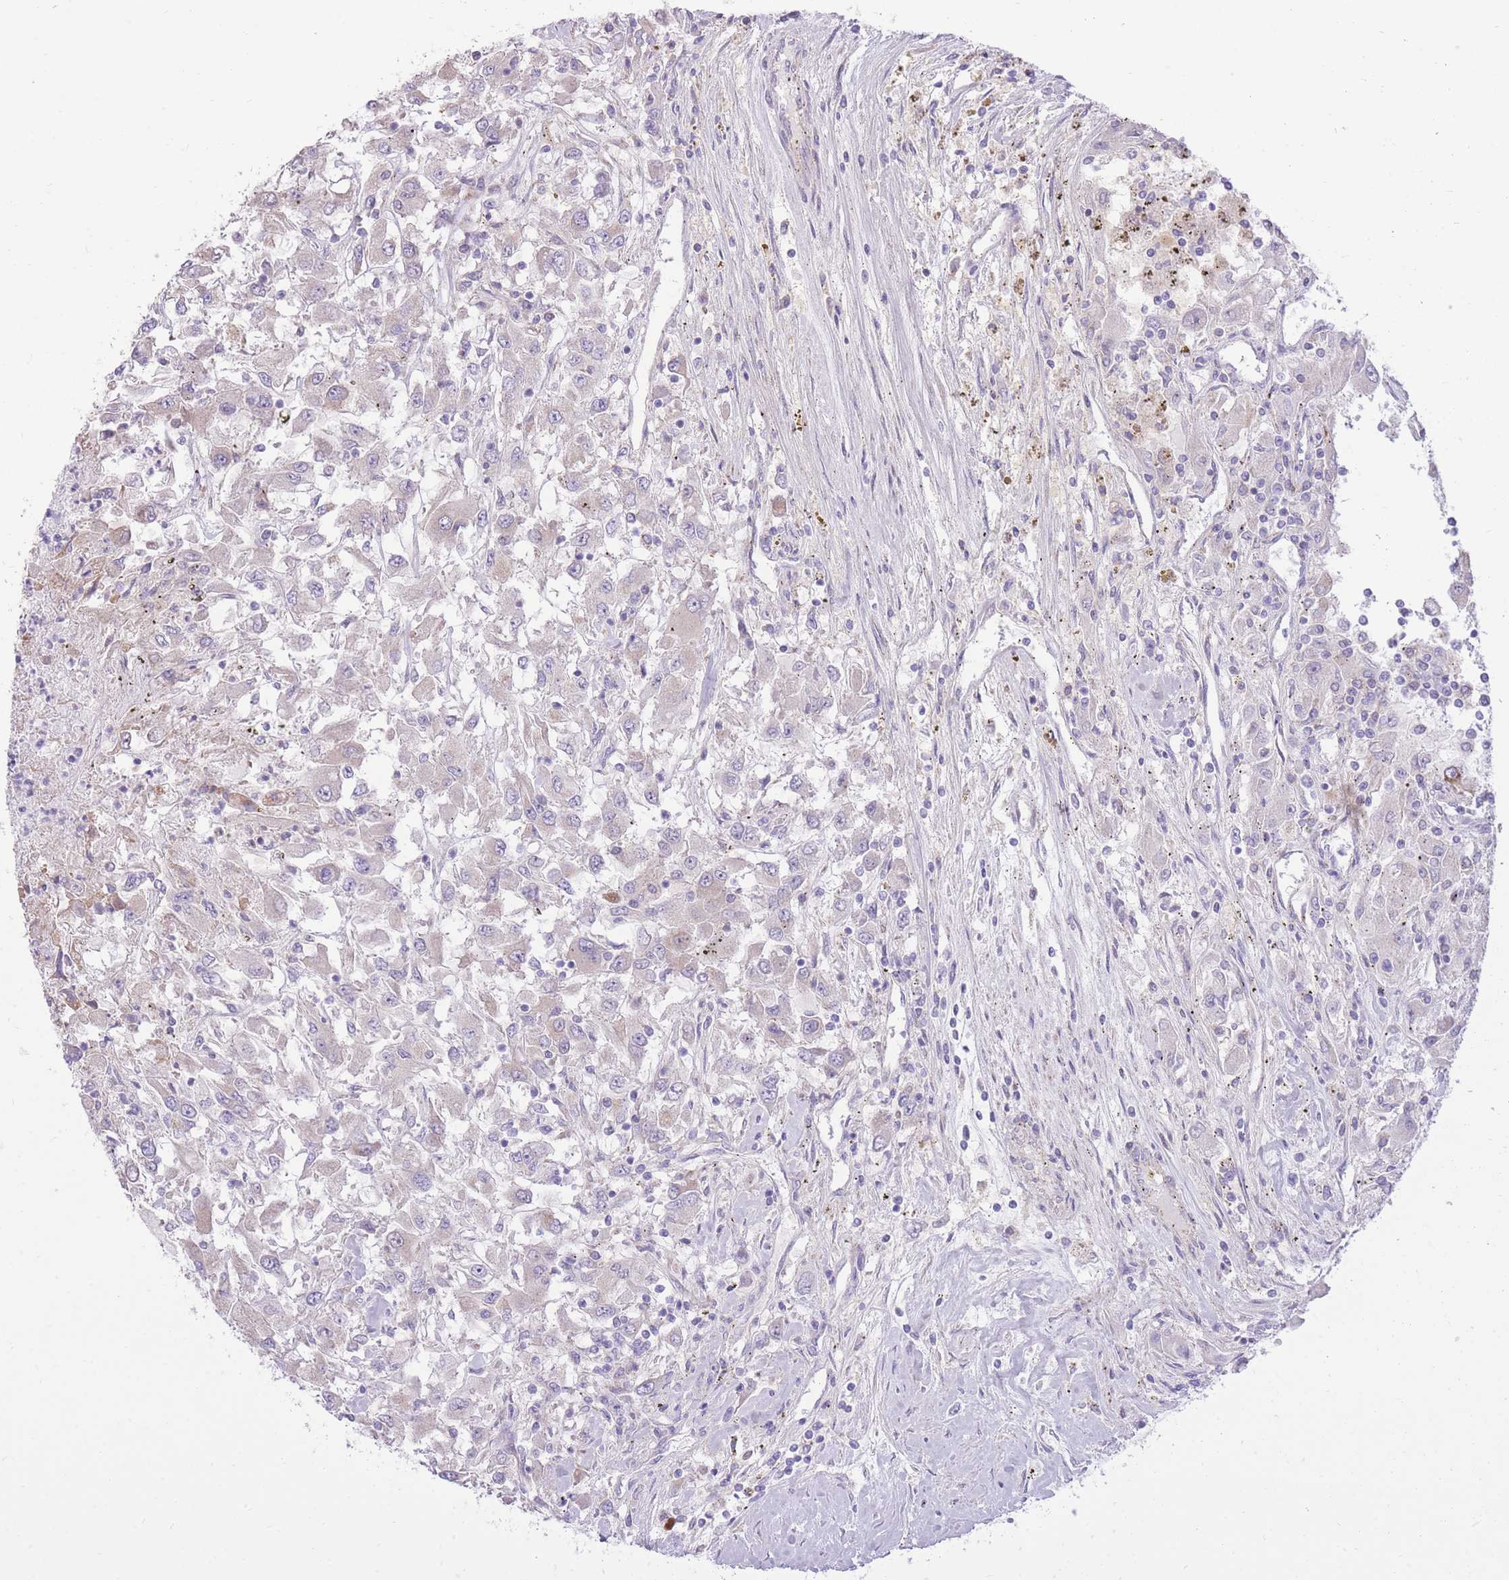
{"staining": {"intensity": "negative", "quantity": "none", "location": "none"}, "tissue": "renal cancer", "cell_type": "Tumor cells", "image_type": "cancer", "snomed": [{"axis": "morphology", "description": "Adenocarcinoma, NOS"}, {"axis": "topography", "description": "Kidney"}], "caption": "High magnification brightfield microscopy of renal adenocarcinoma stained with DAB (brown) and counterstained with hematoxylin (blue): tumor cells show no significant positivity.", "gene": "SLC4A4", "patient": {"sex": "female", "age": 67}}